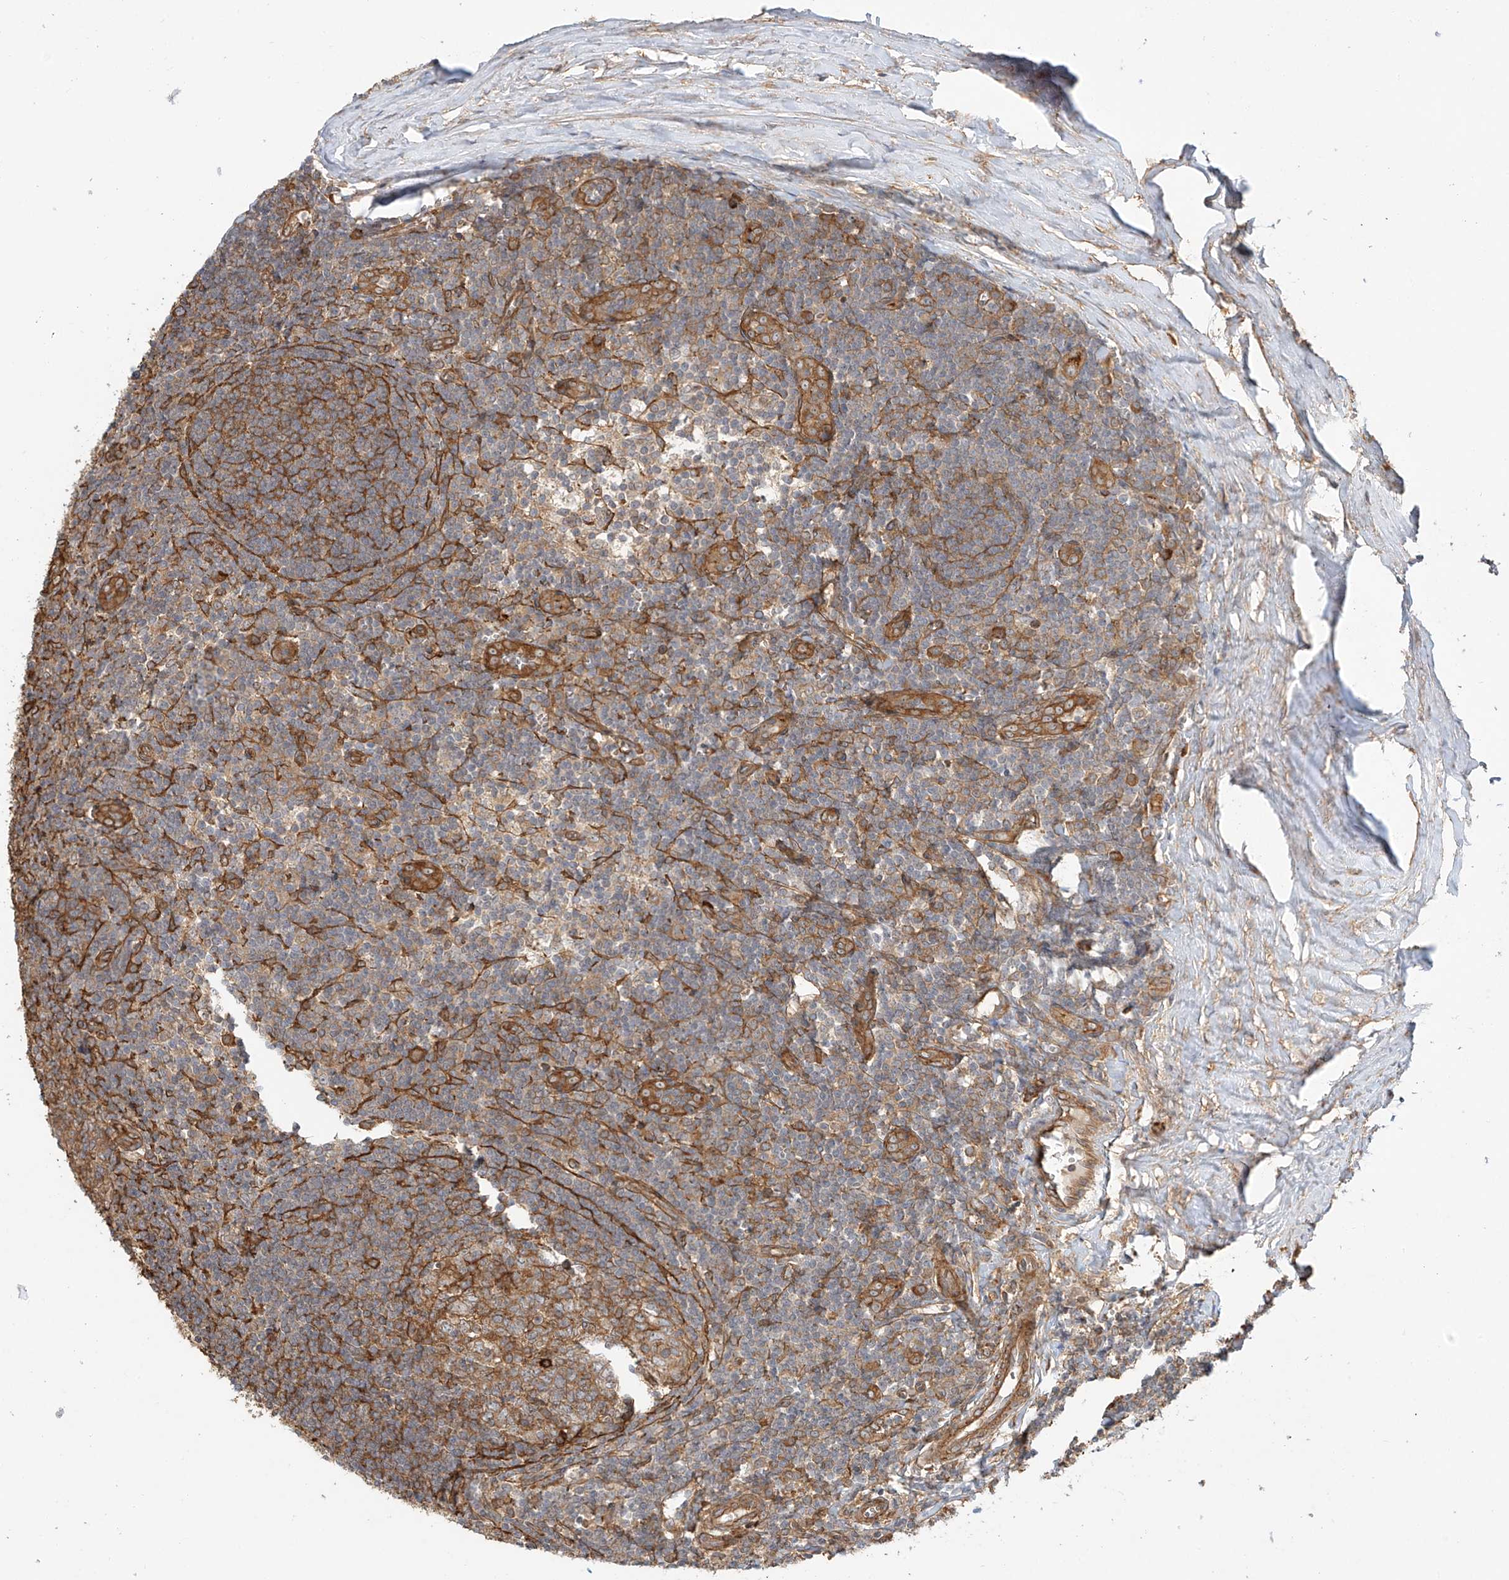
{"staining": {"intensity": "moderate", "quantity": ">75%", "location": "cytoplasmic/membranous"}, "tissue": "tonsil", "cell_type": "Germinal center cells", "image_type": "normal", "snomed": [{"axis": "morphology", "description": "Normal tissue, NOS"}, {"axis": "topography", "description": "Tonsil"}], "caption": "Immunohistochemistry photomicrograph of normal tonsil: human tonsil stained using immunohistochemistry reveals medium levels of moderate protein expression localized specifically in the cytoplasmic/membranous of germinal center cells, appearing as a cytoplasmic/membranous brown color.", "gene": "CSMD3", "patient": {"sex": "male", "age": 27}}